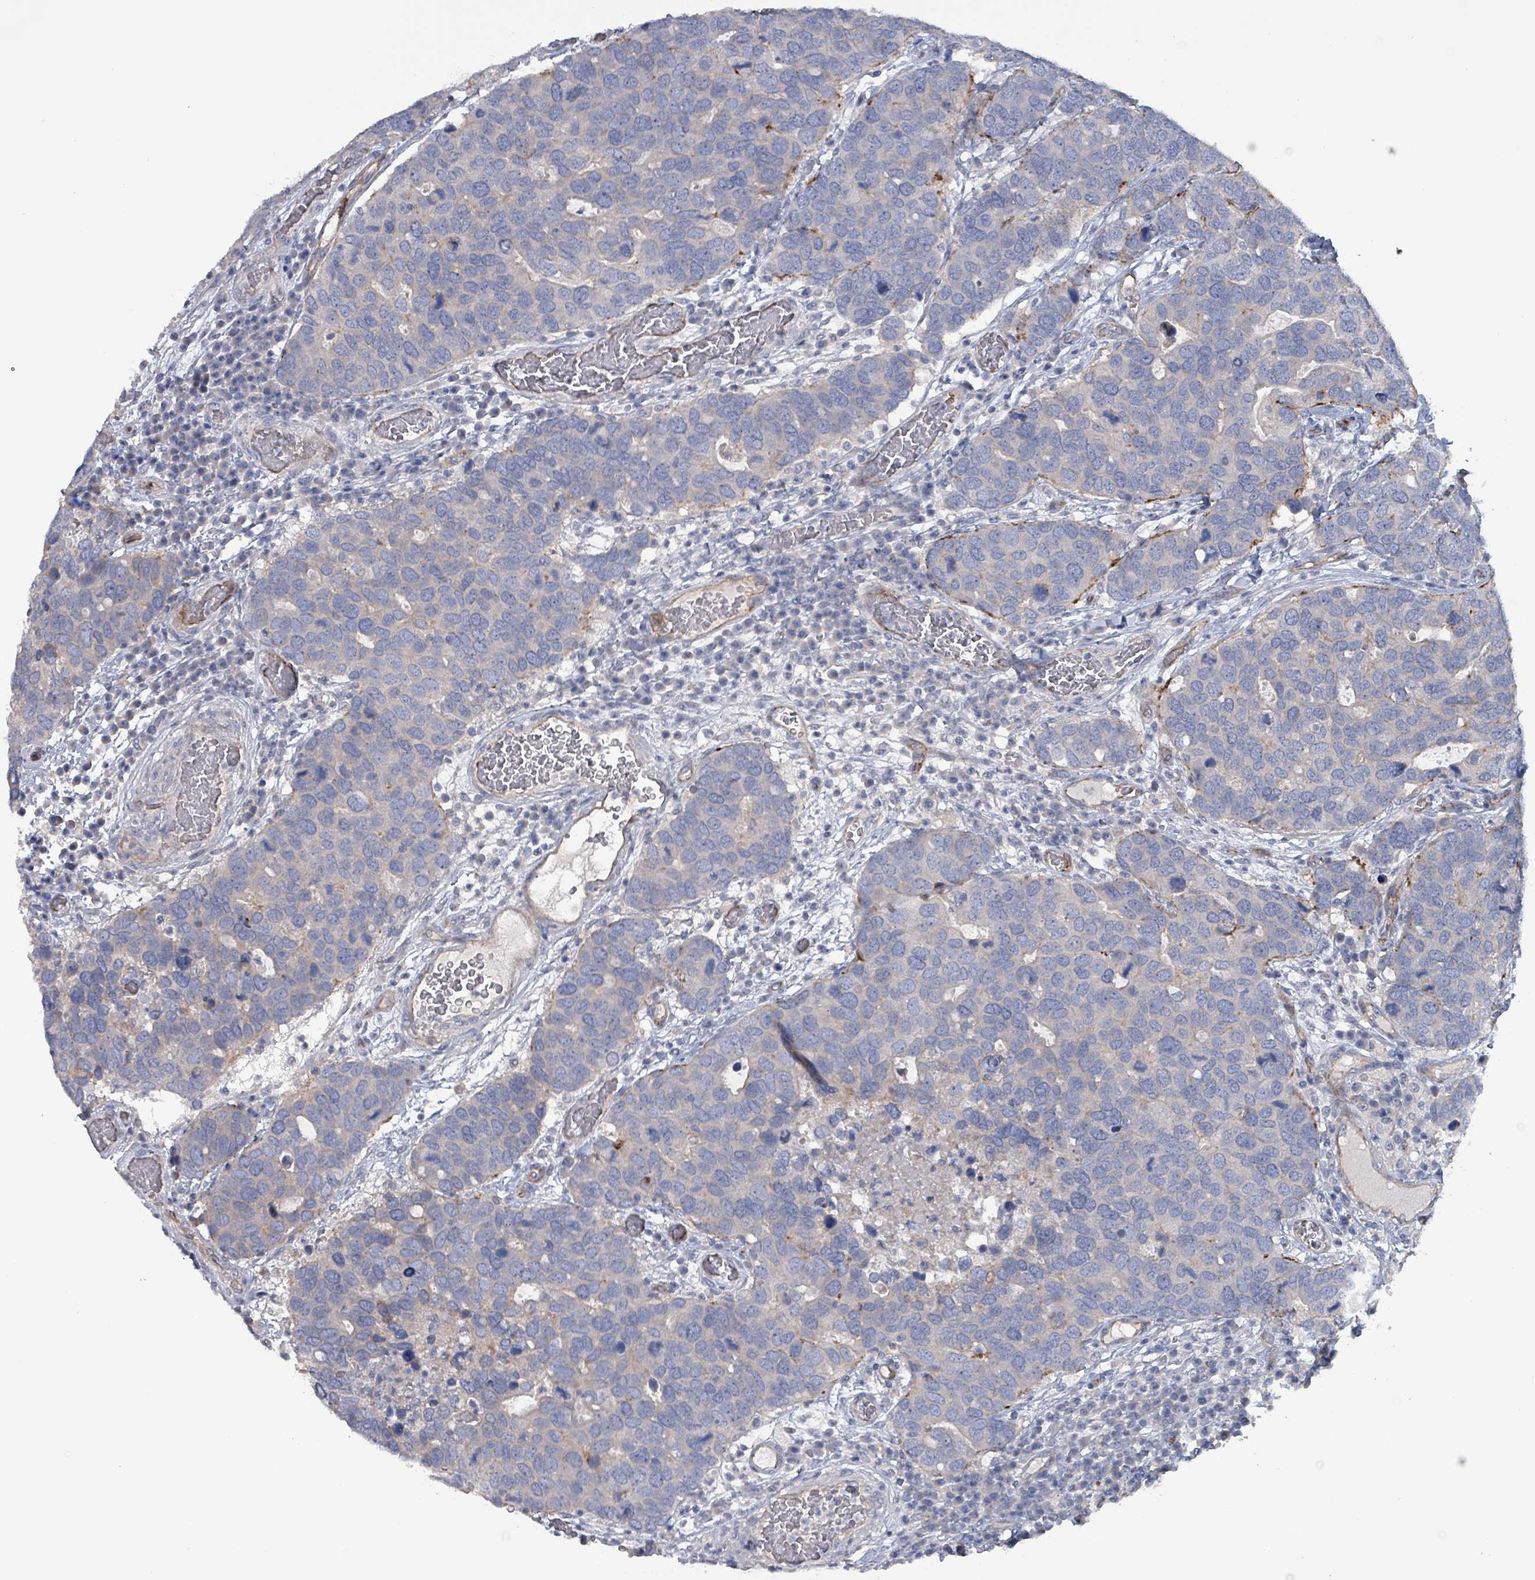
{"staining": {"intensity": "negative", "quantity": "none", "location": "none"}, "tissue": "breast cancer", "cell_type": "Tumor cells", "image_type": "cancer", "snomed": [{"axis": "morphology", "description": "Duct carcinoma"}, {"axis": "topography", "description": "Breast"}], "caption": "IHC histopathology image of neoplastic tissue: intraductal carcinoma (breast) stained with DAB demonstrates no significant protein staining in tumor cells.", "gene": "TAAR5", "patient": {"sex": "female", "age": 83}}